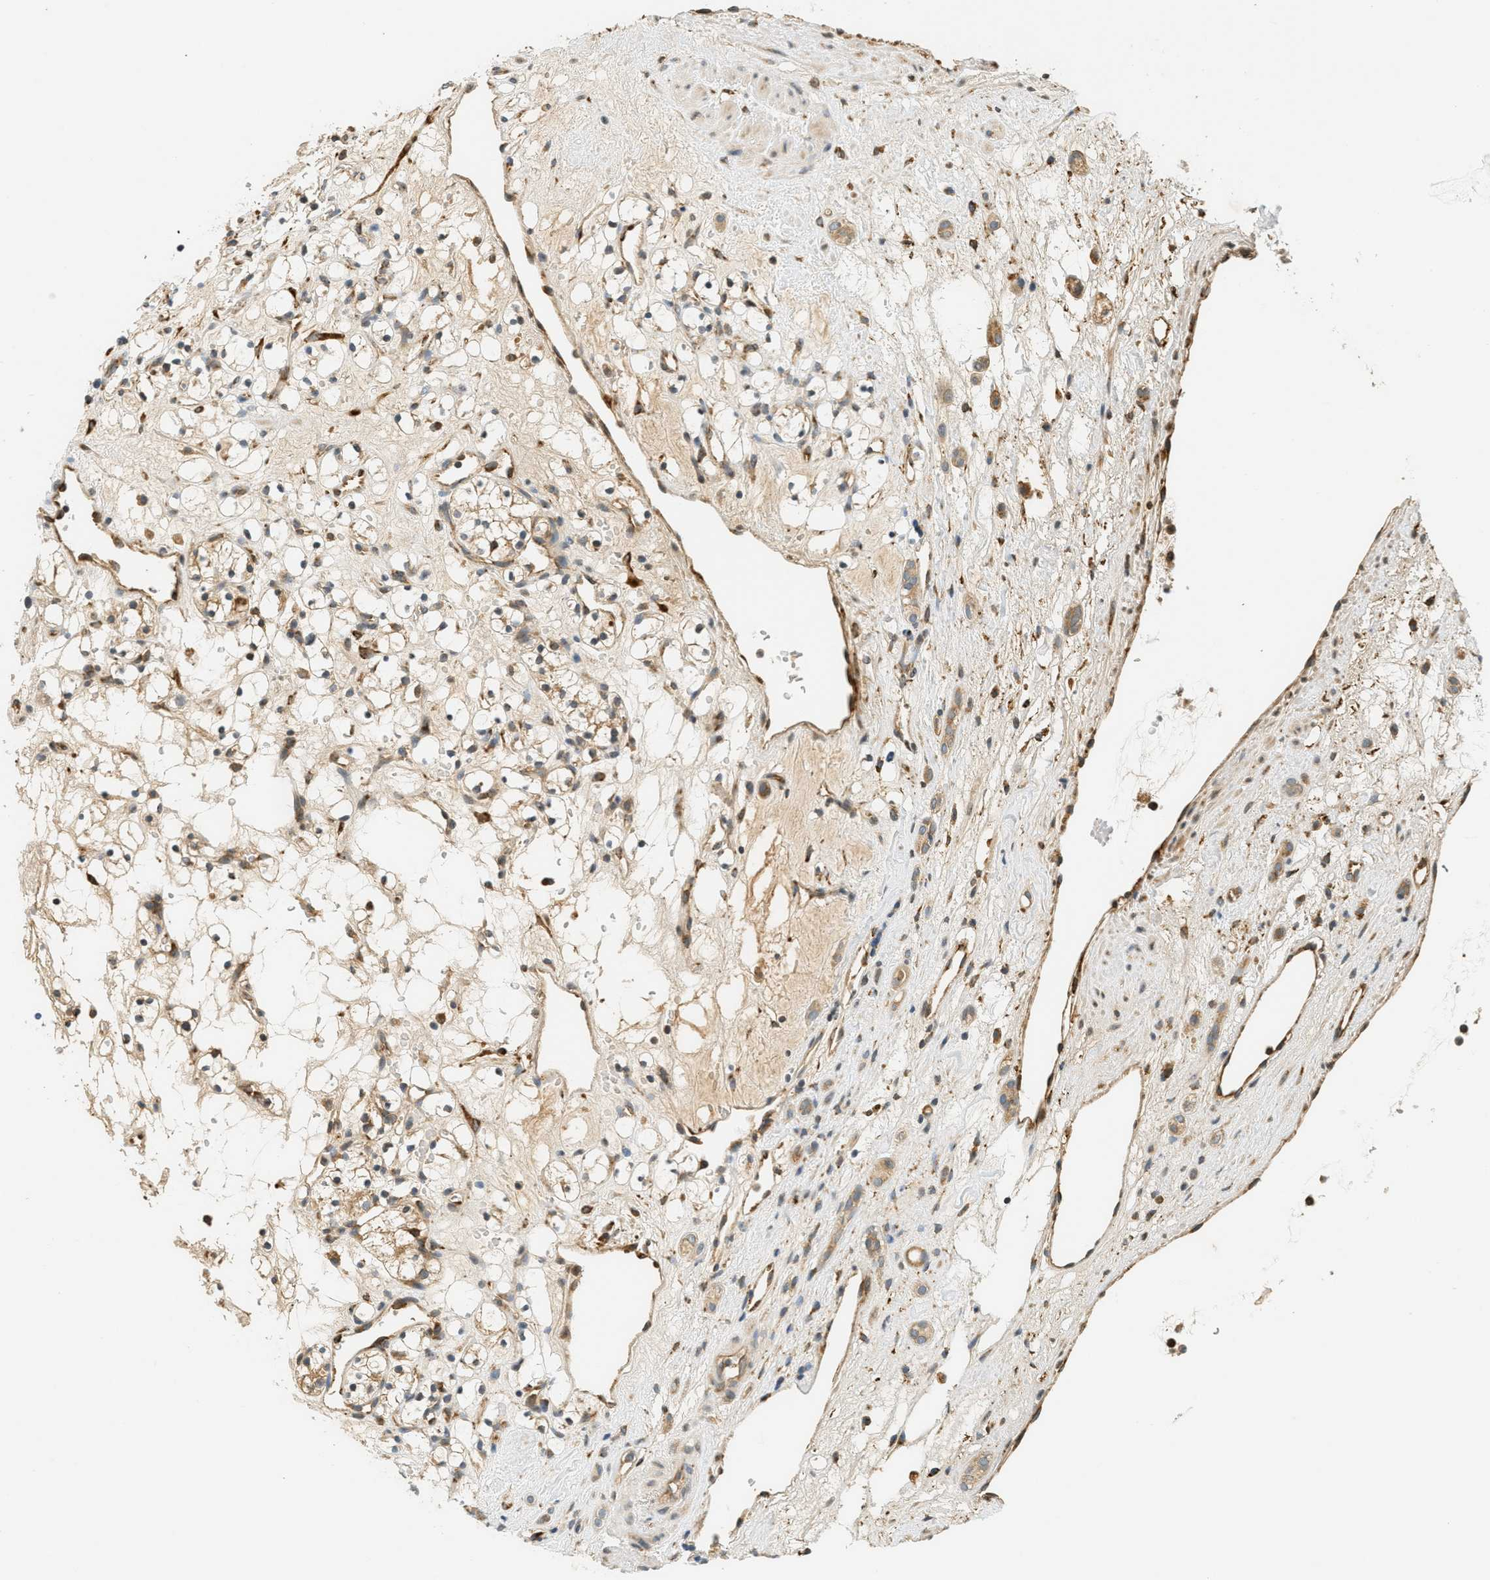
{"staining": {"intensity": "weak", "quantity": ">75%", "location": "cytoplasmic/membranous"}, "tissue": "renal cancer", "cell_type": "Tumor cells", "image_type": "cancer", "snomed": [{"axis": "morphology", "description": "Adenocarcinoma, NOS"}, {"axis": "topography", "description": "Kidney"}], "caption": "A high-resolution photomicrograph shows immunohistochemistry (IHC) staining of adenocarcinoma (renal), which shows weak cytoplasmic/membranous expression in about >75% of tumor cells.", "gene": "PDK1", "patient": {"sex": "female", "age": 60}}